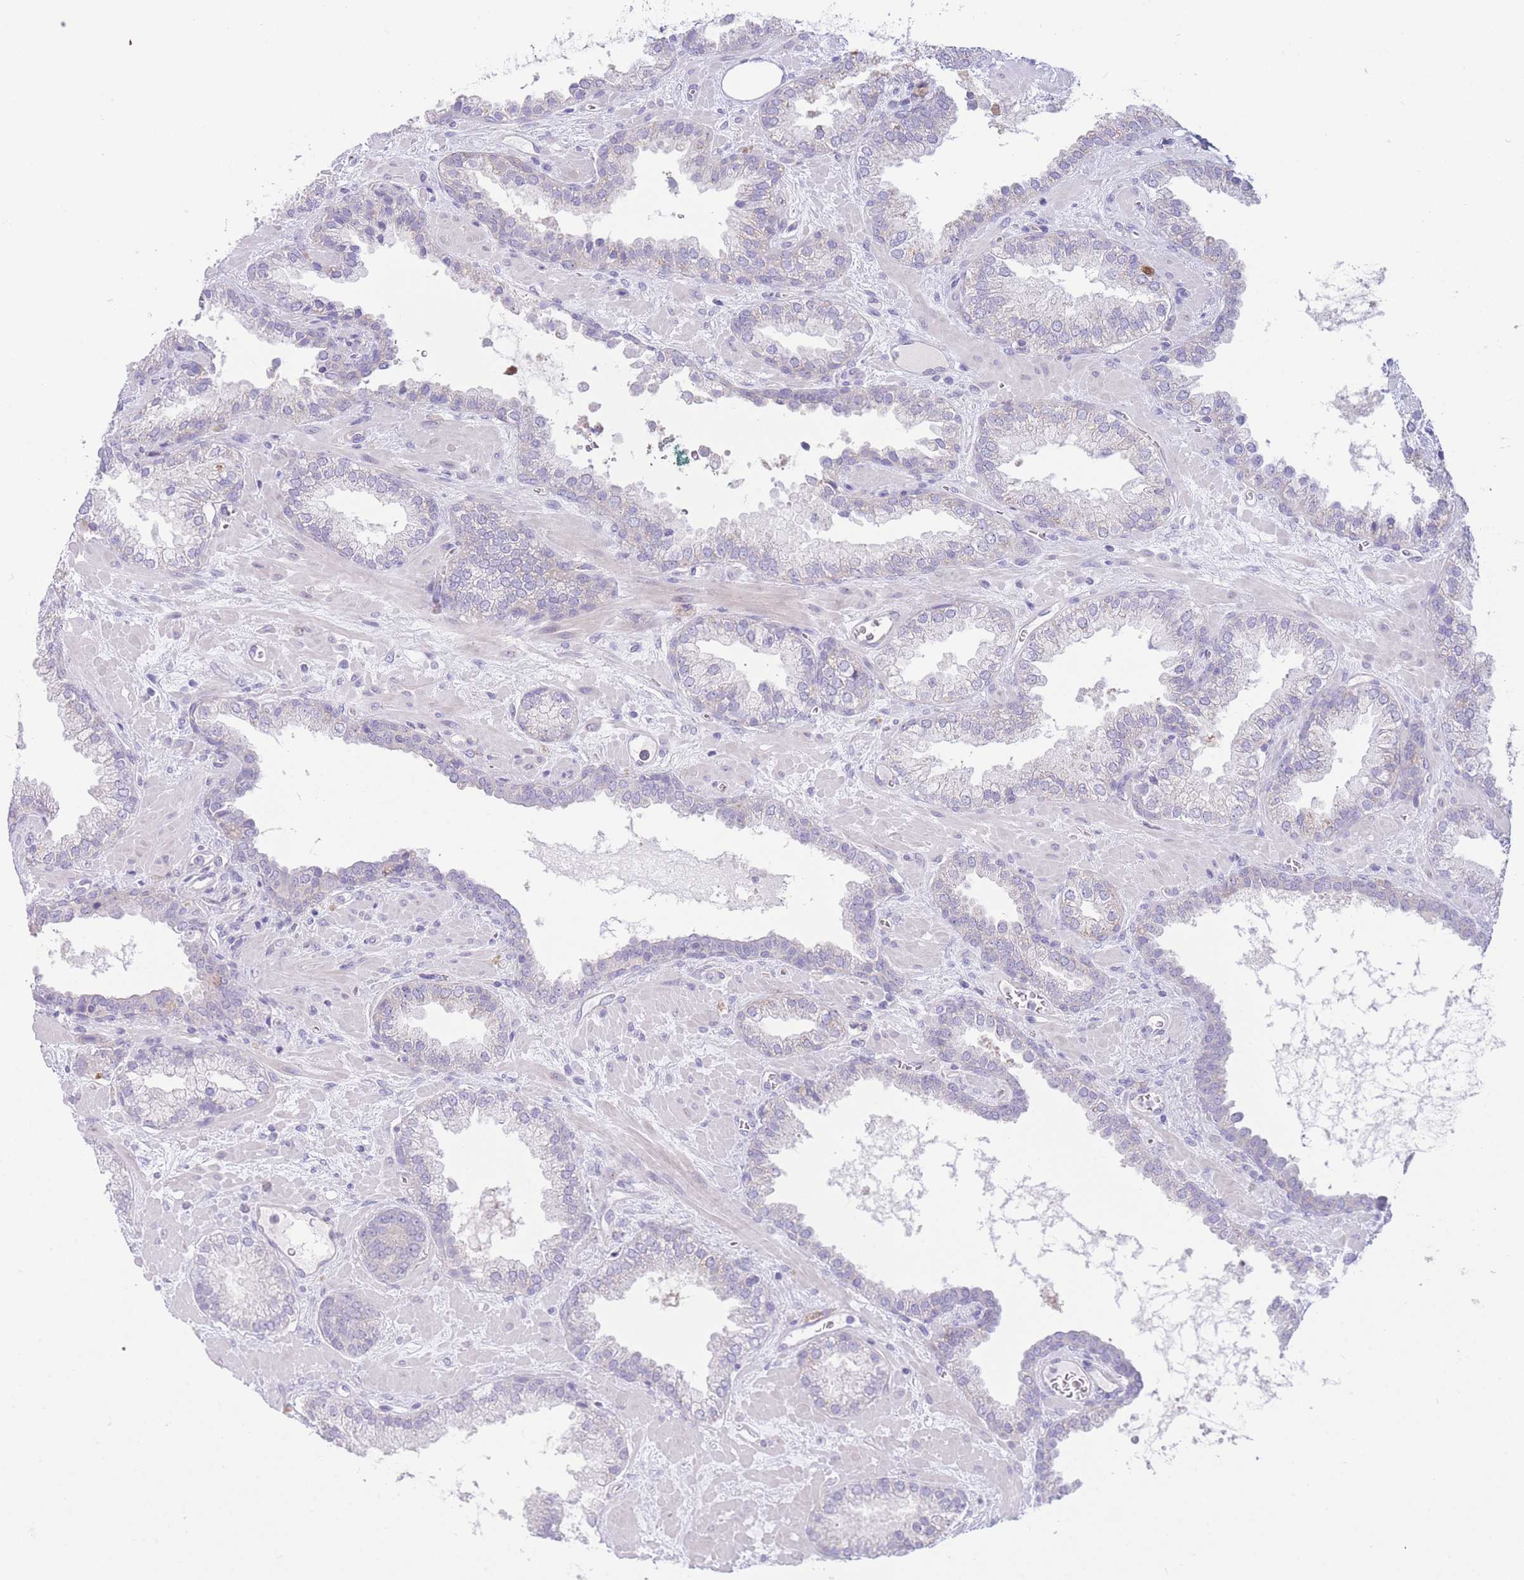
{"staining": {"intensity": "negative", "quantity": "none", "location": "none"}, "tissue": "prostate cancer", "cell_type": "Tumor cells", "image_type": "cancer", "snomed": [{"axis": "morphology", "description": "Adenocarcinoma, Low grade"}, {"axis": "topography", "description": "Prostate"}], "caption": "Immunohistochemistry photomicrograph of neoplastic tissue: human prostate cancer stained with DAB (3,3'-diaminobenzidine) reveals no significant protein positivity in tumor cells.", "gene": "ALS2CL", "patient": {"sex": "male", "age": 62}}